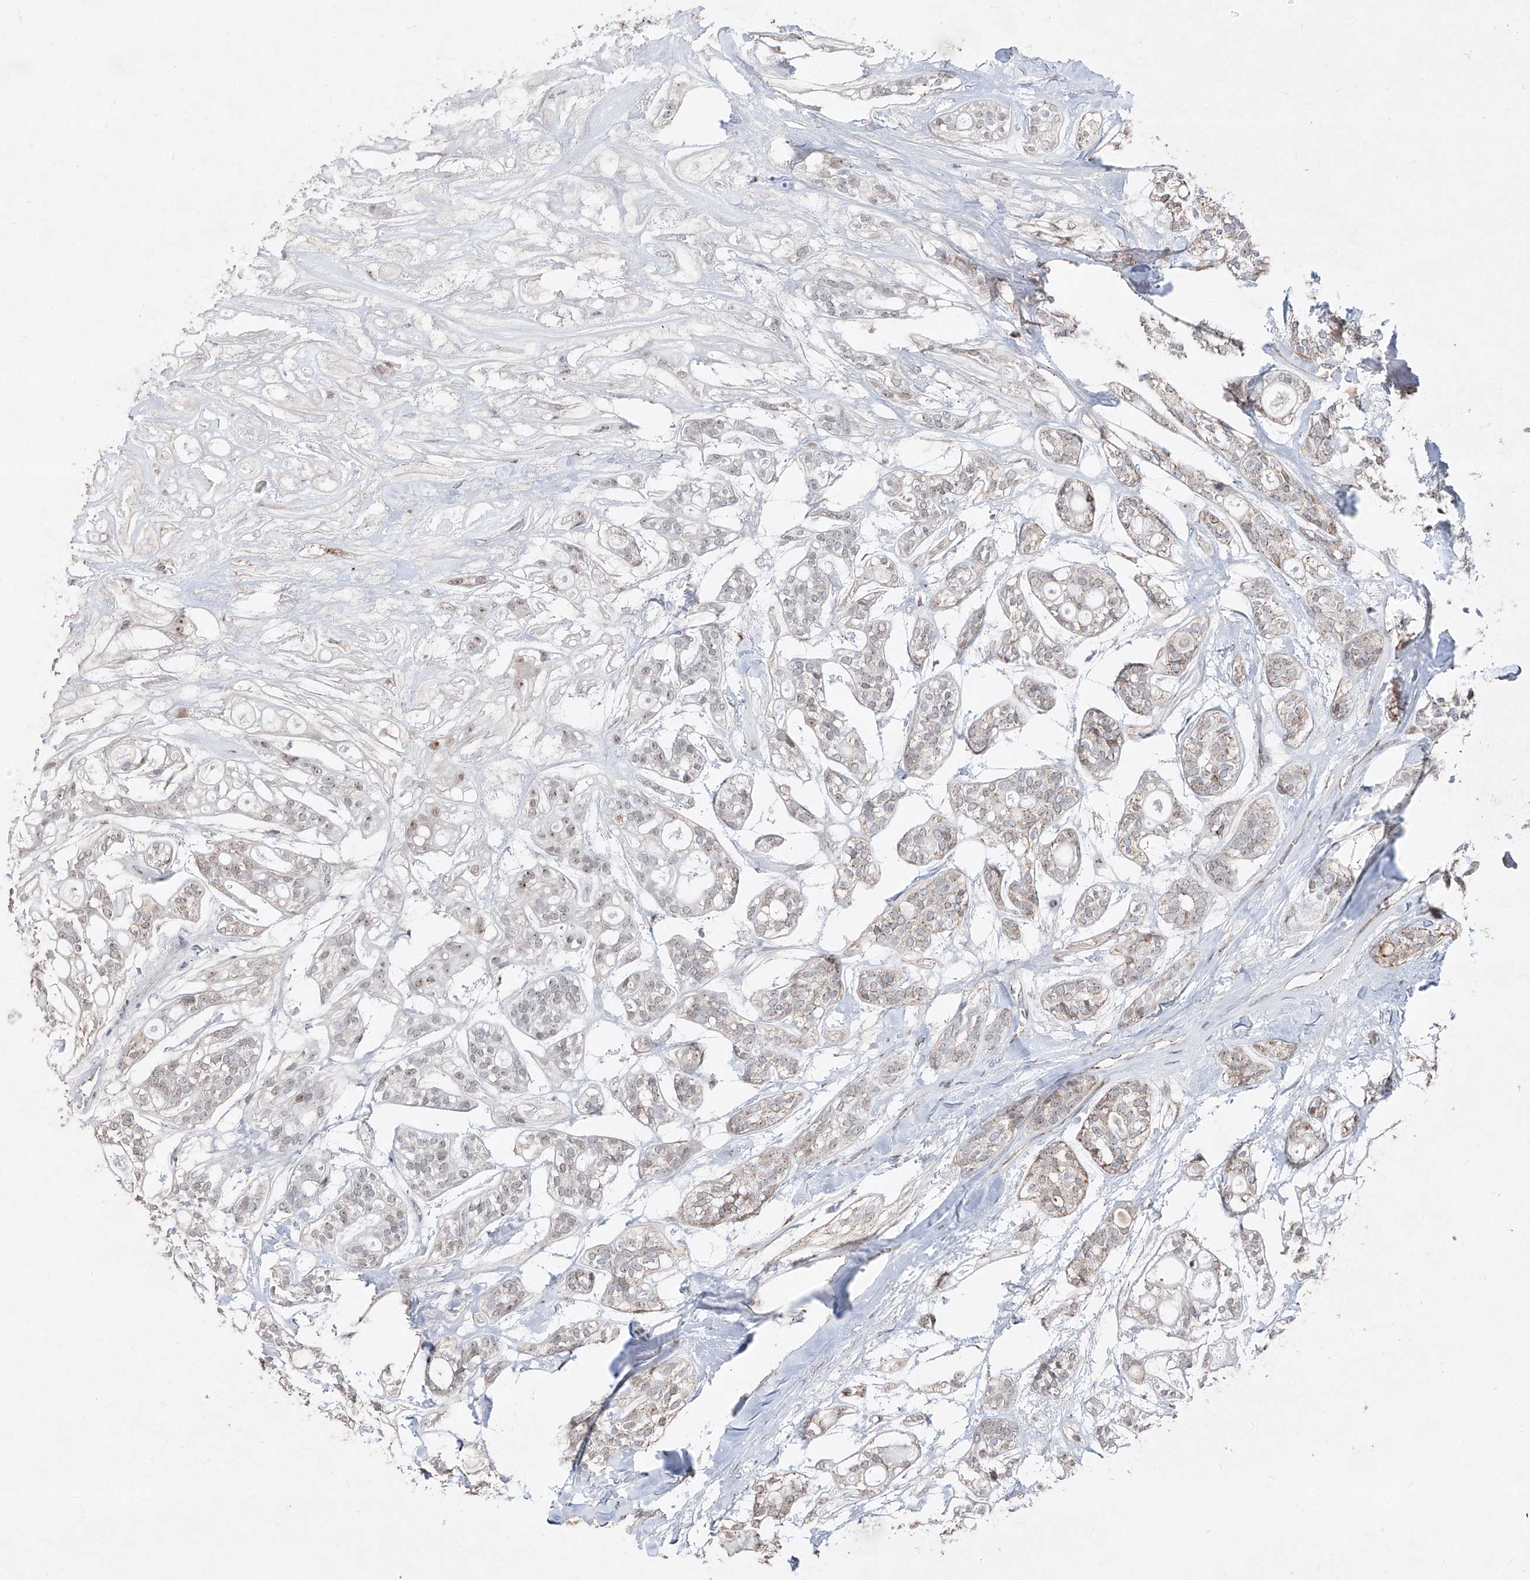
{"staining": {"intensity": "weak", "quantity": "<25%", "location": "cytoplasmic/membranous,nuclear"}, "tissue": "head and neck cancer", "cell_type": "Tumor cells", "image_type": "cancer", "snomed": [{"axis": "morphology", "description": "Adenocarcinoma, NOS"}, {"axis": "topography", "description": "Head-Neck"}], "caption": "Immunohistochemistry of human head and neck adenocarcinoma exhibits no expression in tumor cells.", "gene": "NDUFB3", "patient": {"sex": "male", "age": 66}}